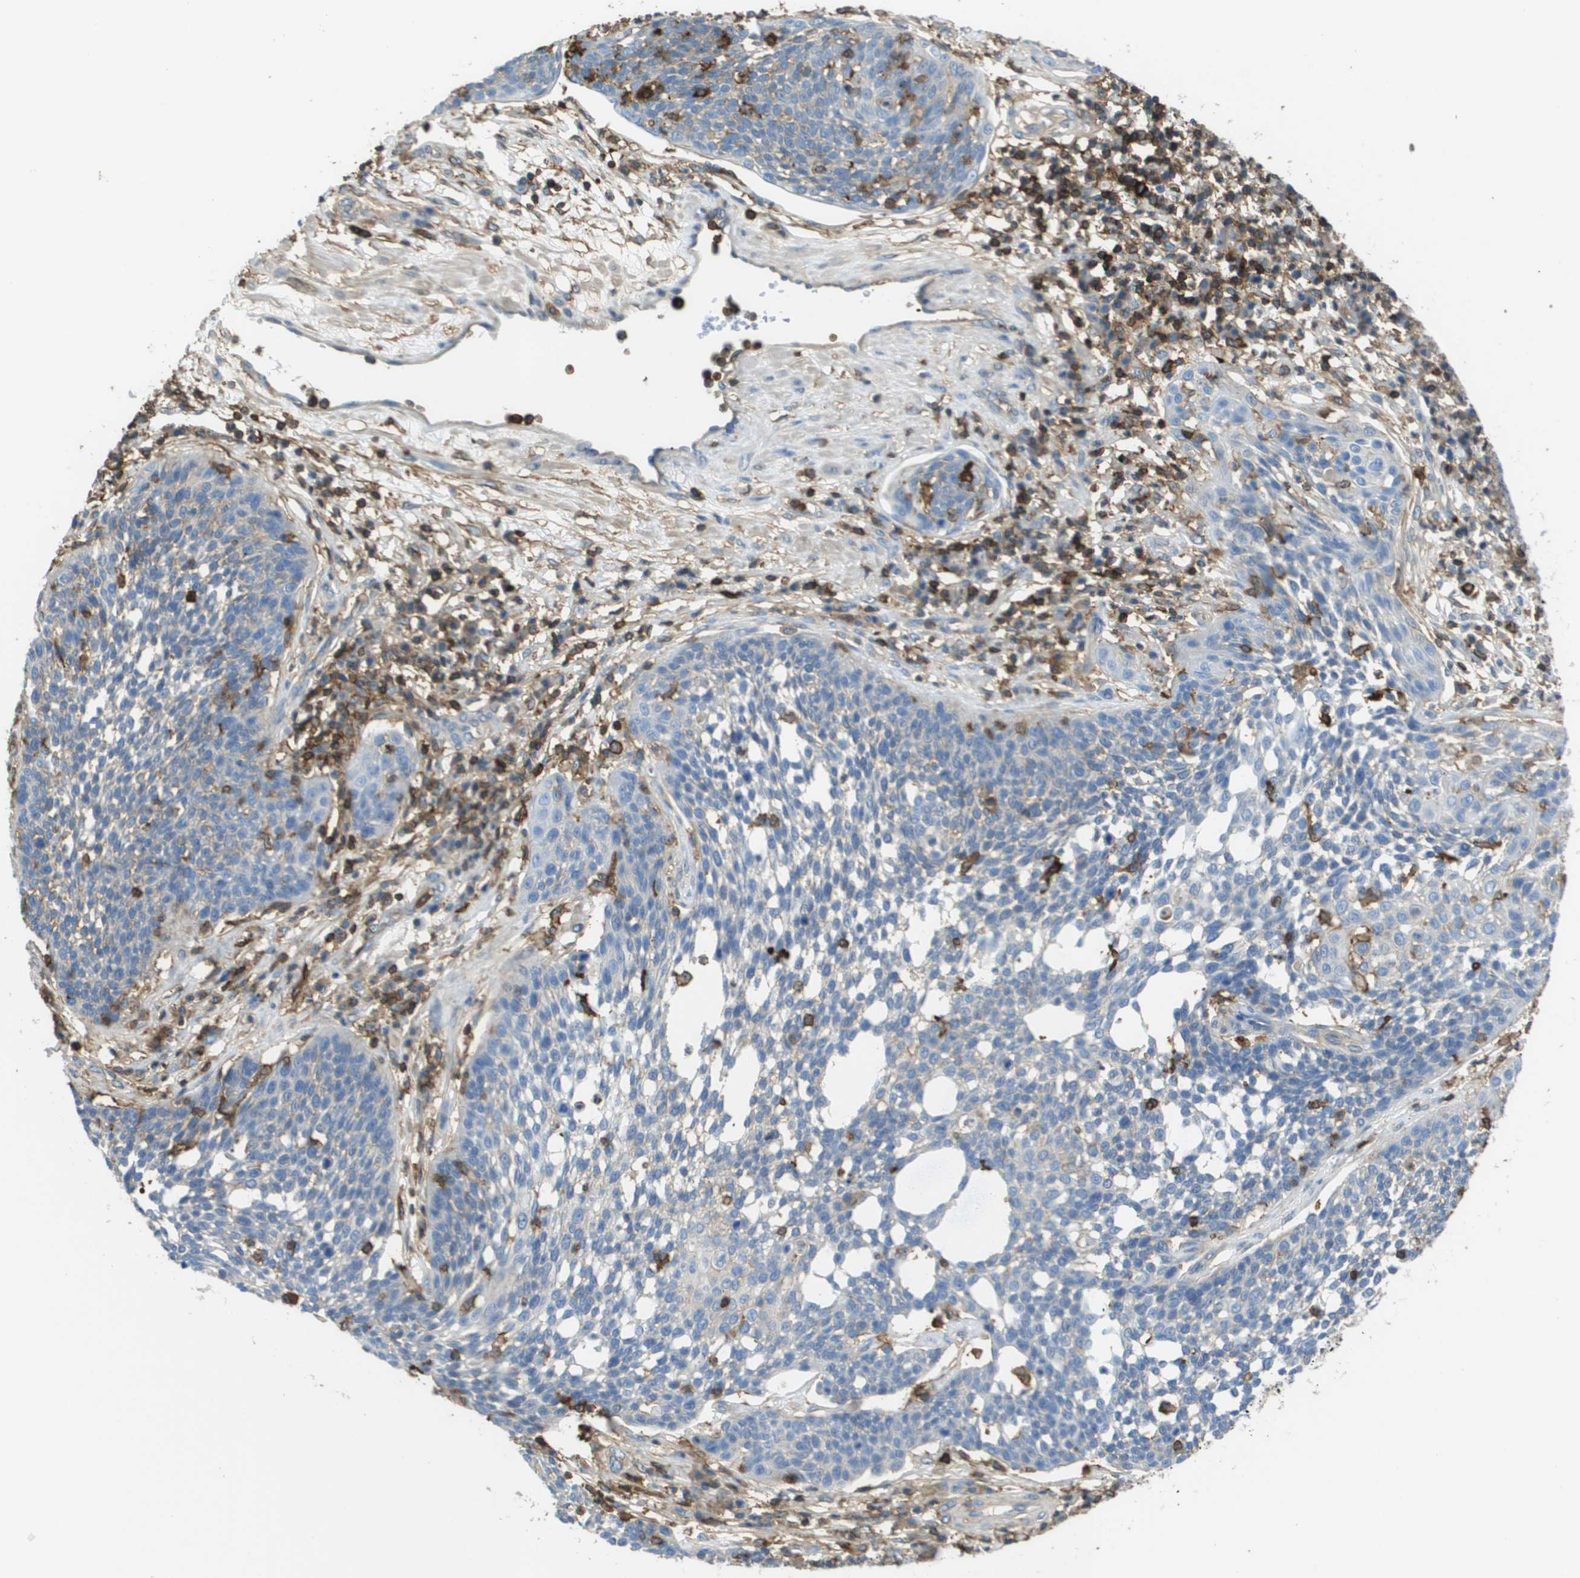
{"staining": {"intensity": "negative", "quantity": "none", "location": "none"}, "tissue": "cervical cancer", "cell_type": "Tumor cells", "image_type": "cancer", "snomed": [{"axis": "morphology", "description": "Squamous cell carcinoma, NOS"}, {"axis": "topography", "description": "Cervix"}], "caption": "Tumor cells are negative for brown protein staining in cervical cancer.", "gene": "PASK", "patient": {"sex": "female", "age": 34}}